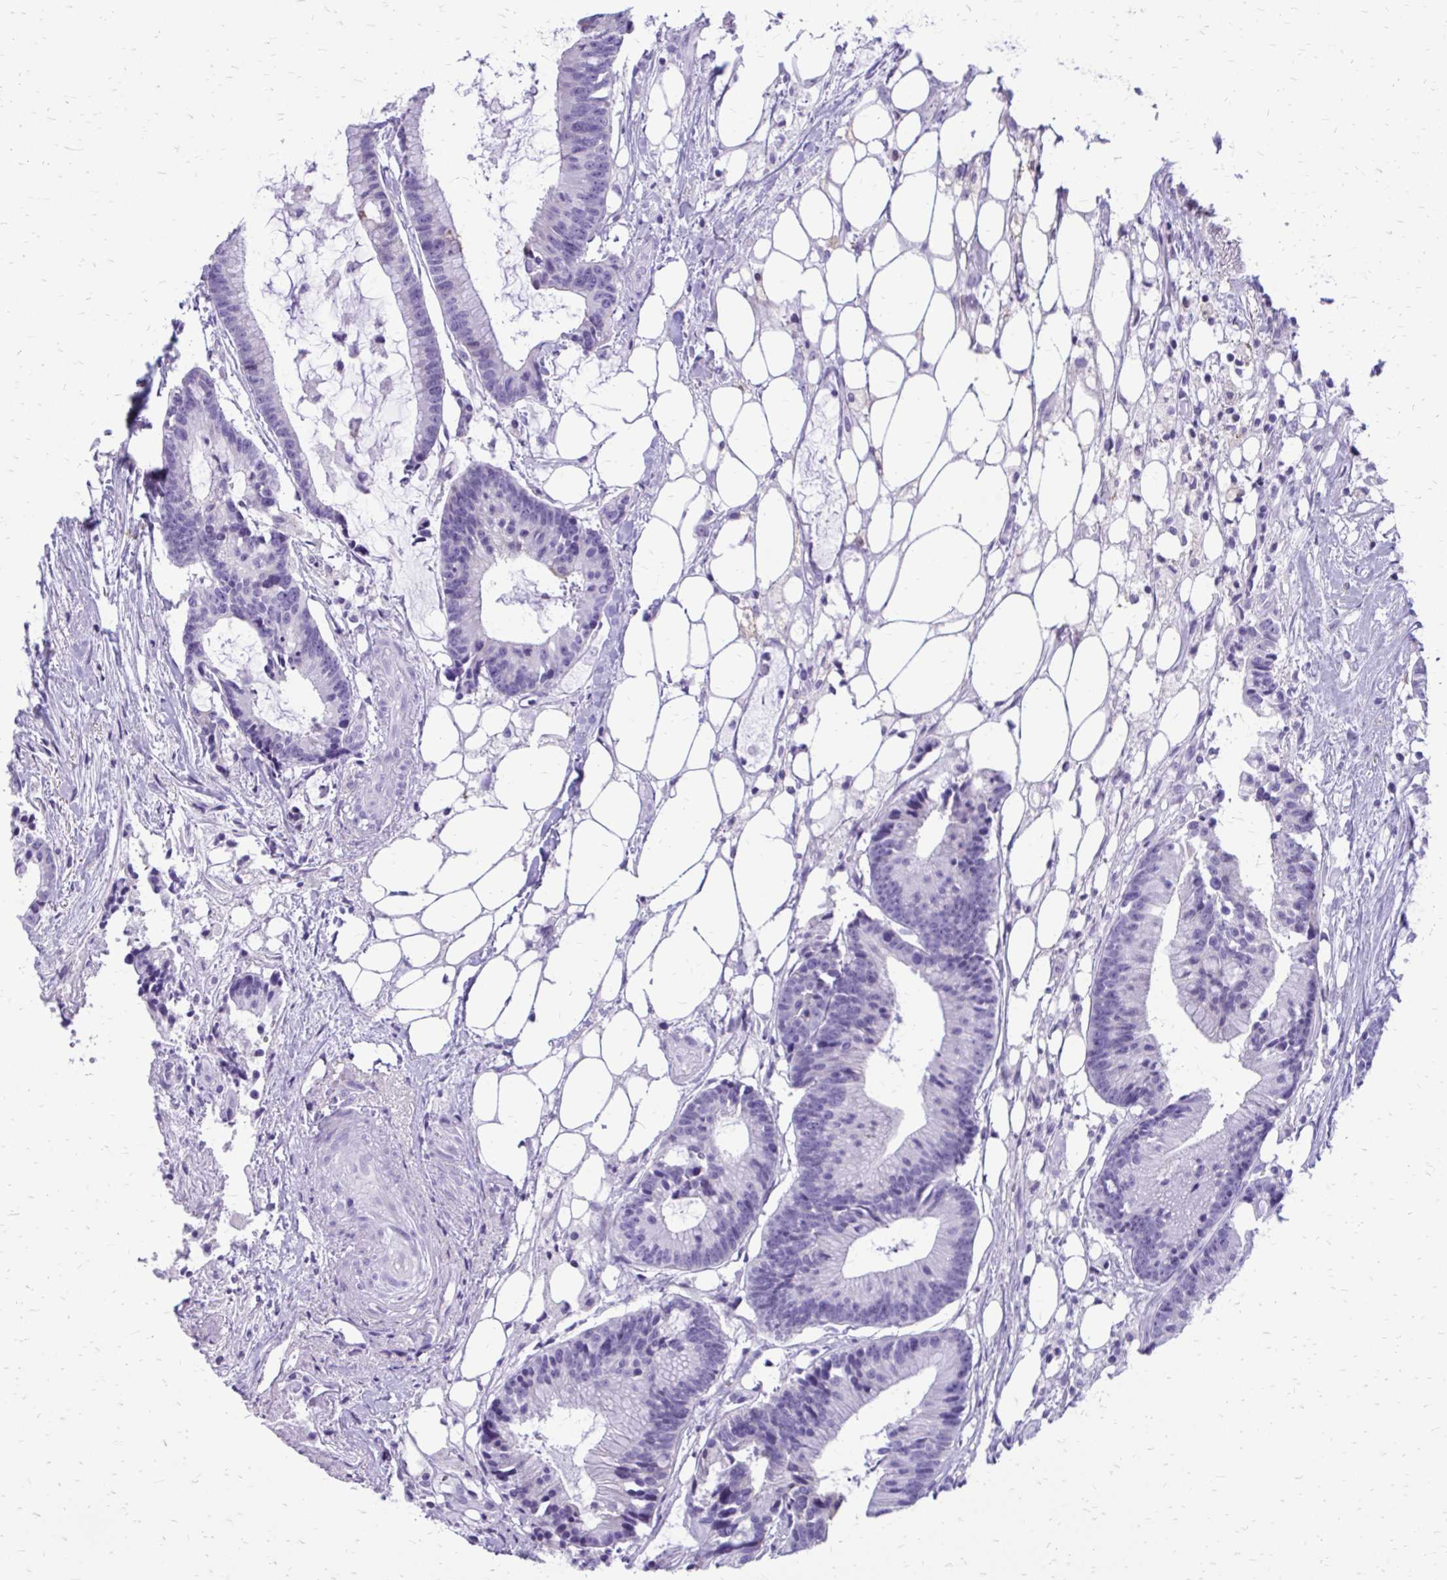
{"staining": {"intensity": "negative", "quantity": "none", "location": "none"}, "tissue": "colorectal cancer", "cell_type": "Tumor cells", "image_type": "cancer", "snomed": [{"axis": "morphology", "description": "Adenocarcinoma, NOS"}, {"axis": "topography", "description": "Colon"}], "caption": "Human colorectal adenocarcinoma stained for a protein using immunohistochemistry reveals no positivity in tumor cells.", "gene": "SIGLEC11", "patient": {"sex": "female", "age": 78}}